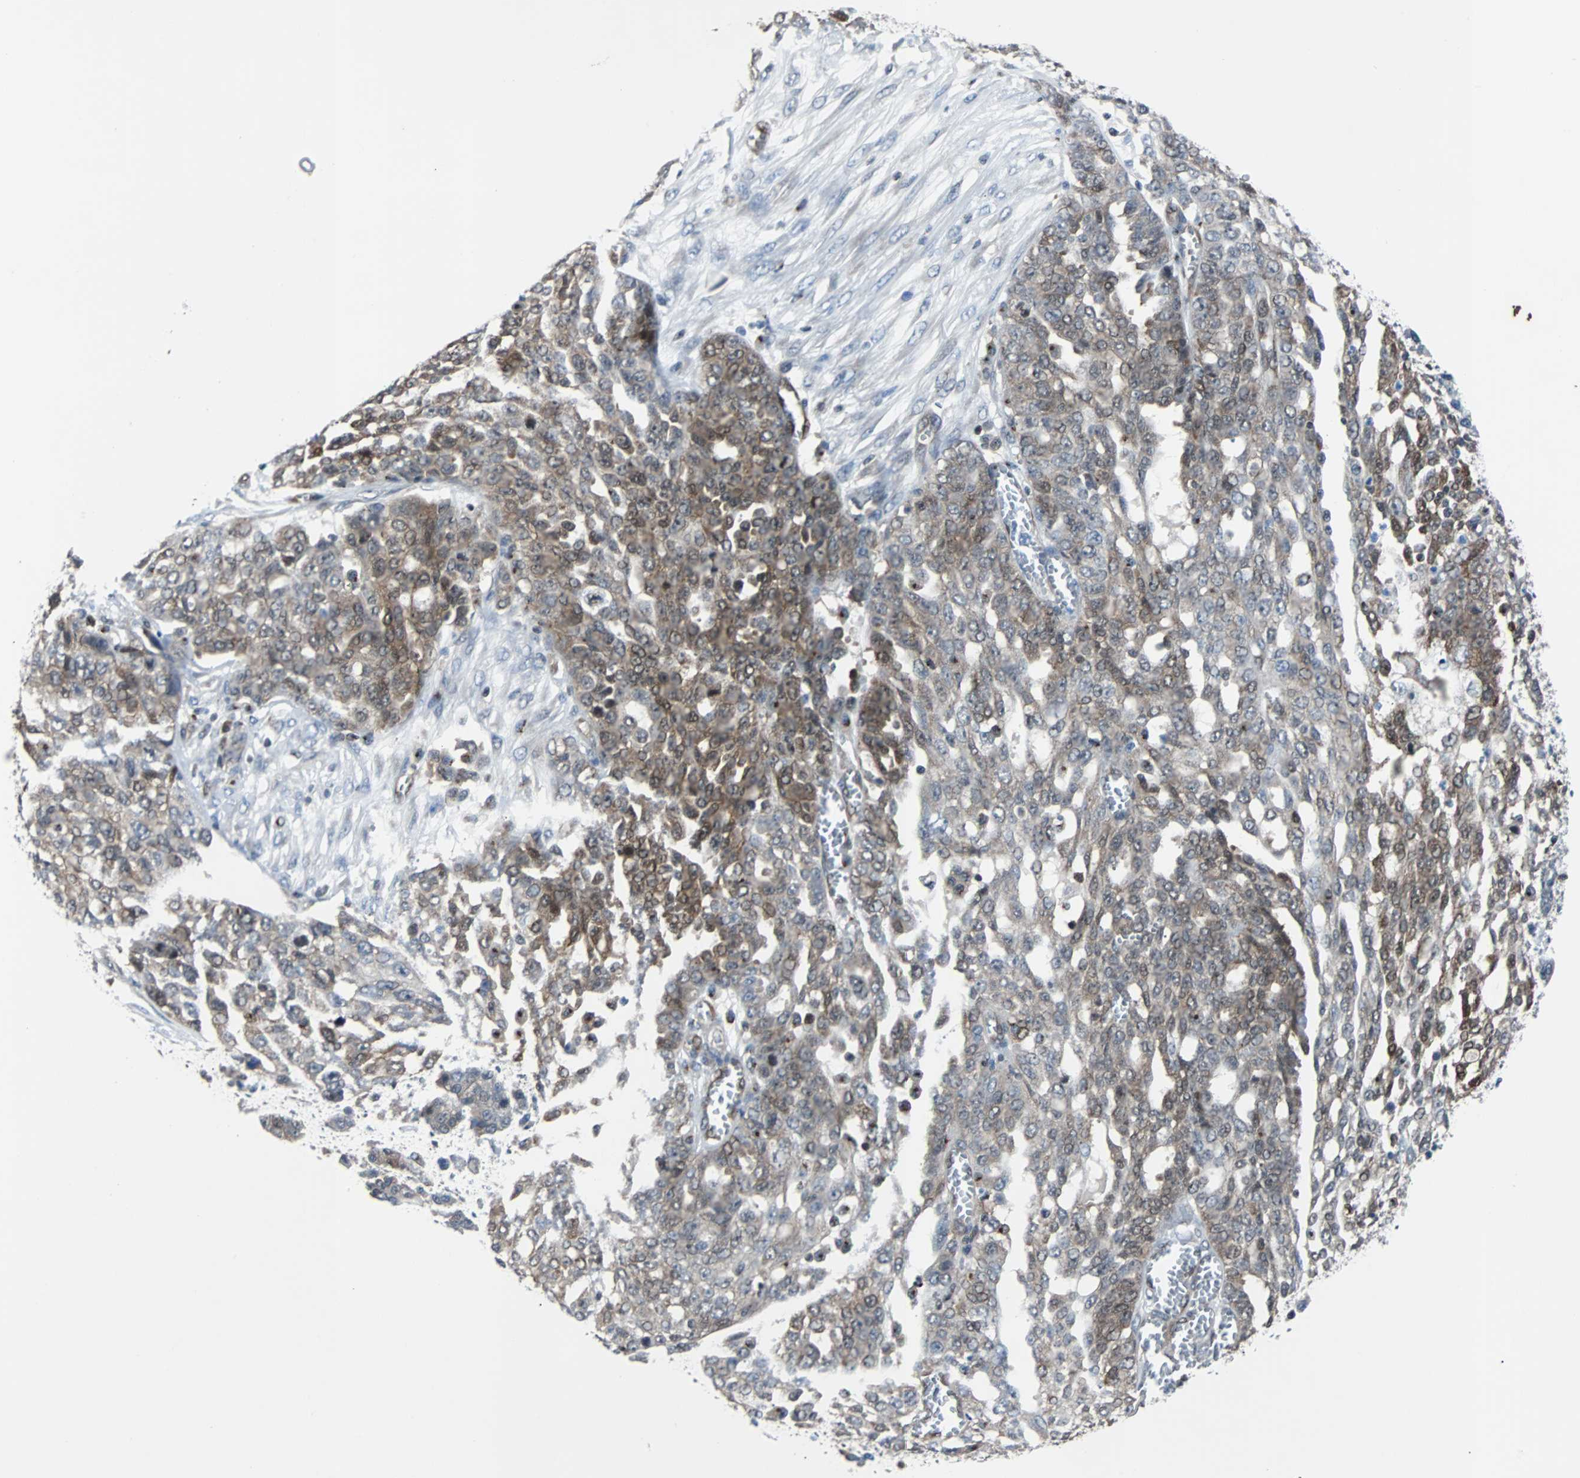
{"staining": {"intensity": "weak", "quantity": "25%-75%", "location": "cytoplasmic/membranous,nuclear"}, "tissue": "ovarian cancer", "cell_type": "Tumor cells", "image_type": "cancer", "snomed": [{"axis": "morphology", "description": "Cystadenocarcinoma, serous, NOS"}, {"axis": "topography", "description": "Soft tissue"}, {"axis": "topography", "description": "Ovary"}], "caption": "Immunohistochemistry (DAB (3,3'-diaminobenzidine)) staining of ovarian cancer exhibits weak cytoplasmic/membranous and nuclear protein positivity in approximately 25%-75% of tumor cells.", "gene": "MAP2K6", "patient": {"sex": "female", "age": 57}}